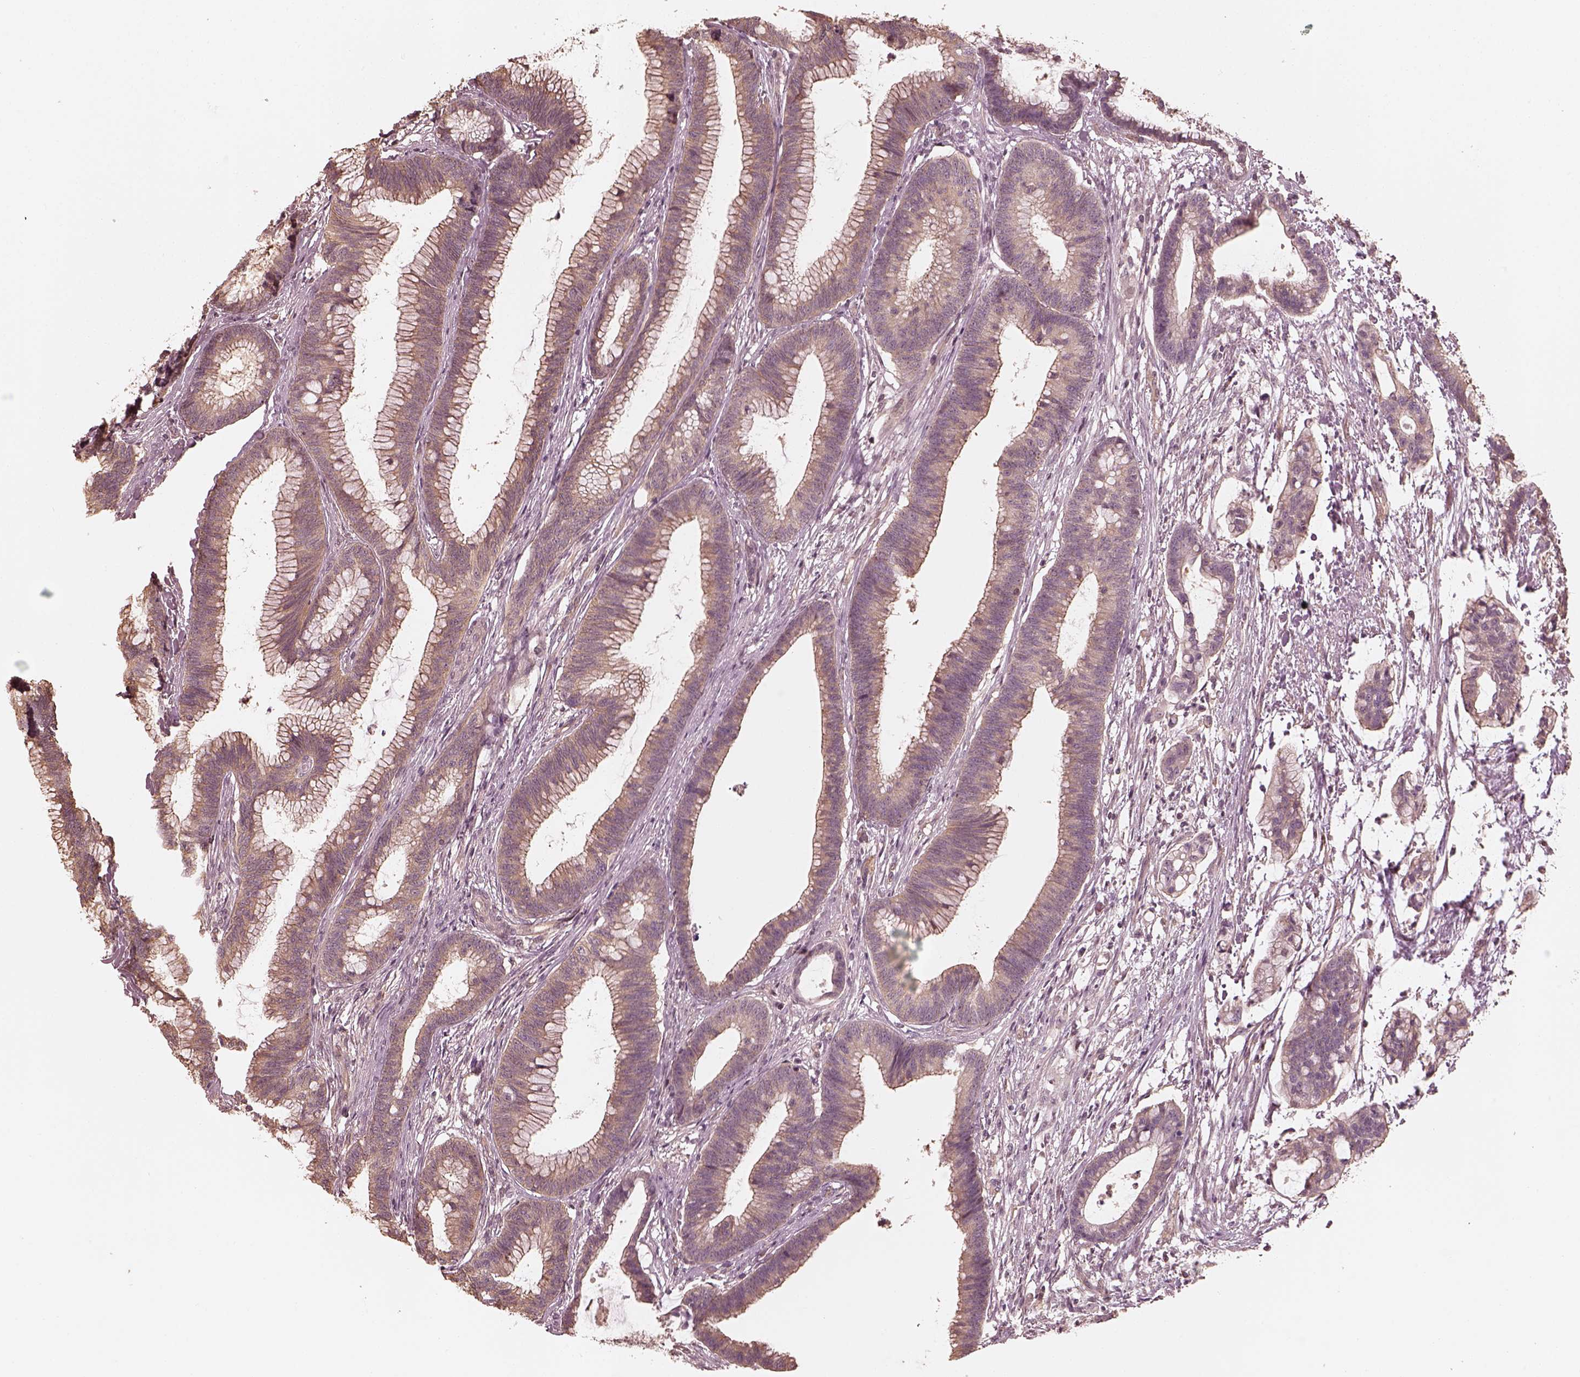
{"staining": {"intensity": "weak", "quantity": "25%-75%", "location": "cytoplasmic/membranous"}, "tissue": "colorectal cancer", "cell_type": "Tumor cells", "image_type": "cancer", "snomed": [{"axis": "morphology", "description": "Adenocarcinoma, NOS"}, {"axis": "topography", "description": "Colon"}], "caption": "Protein staining of colorectal cancer (adenocarcinoma) tissue shows weak cytoplasmic/membranous positivity in about 25%-75% of tumor cells.", "gene": "KIF5C", "patient": {"sex": "female", "age": 78}}